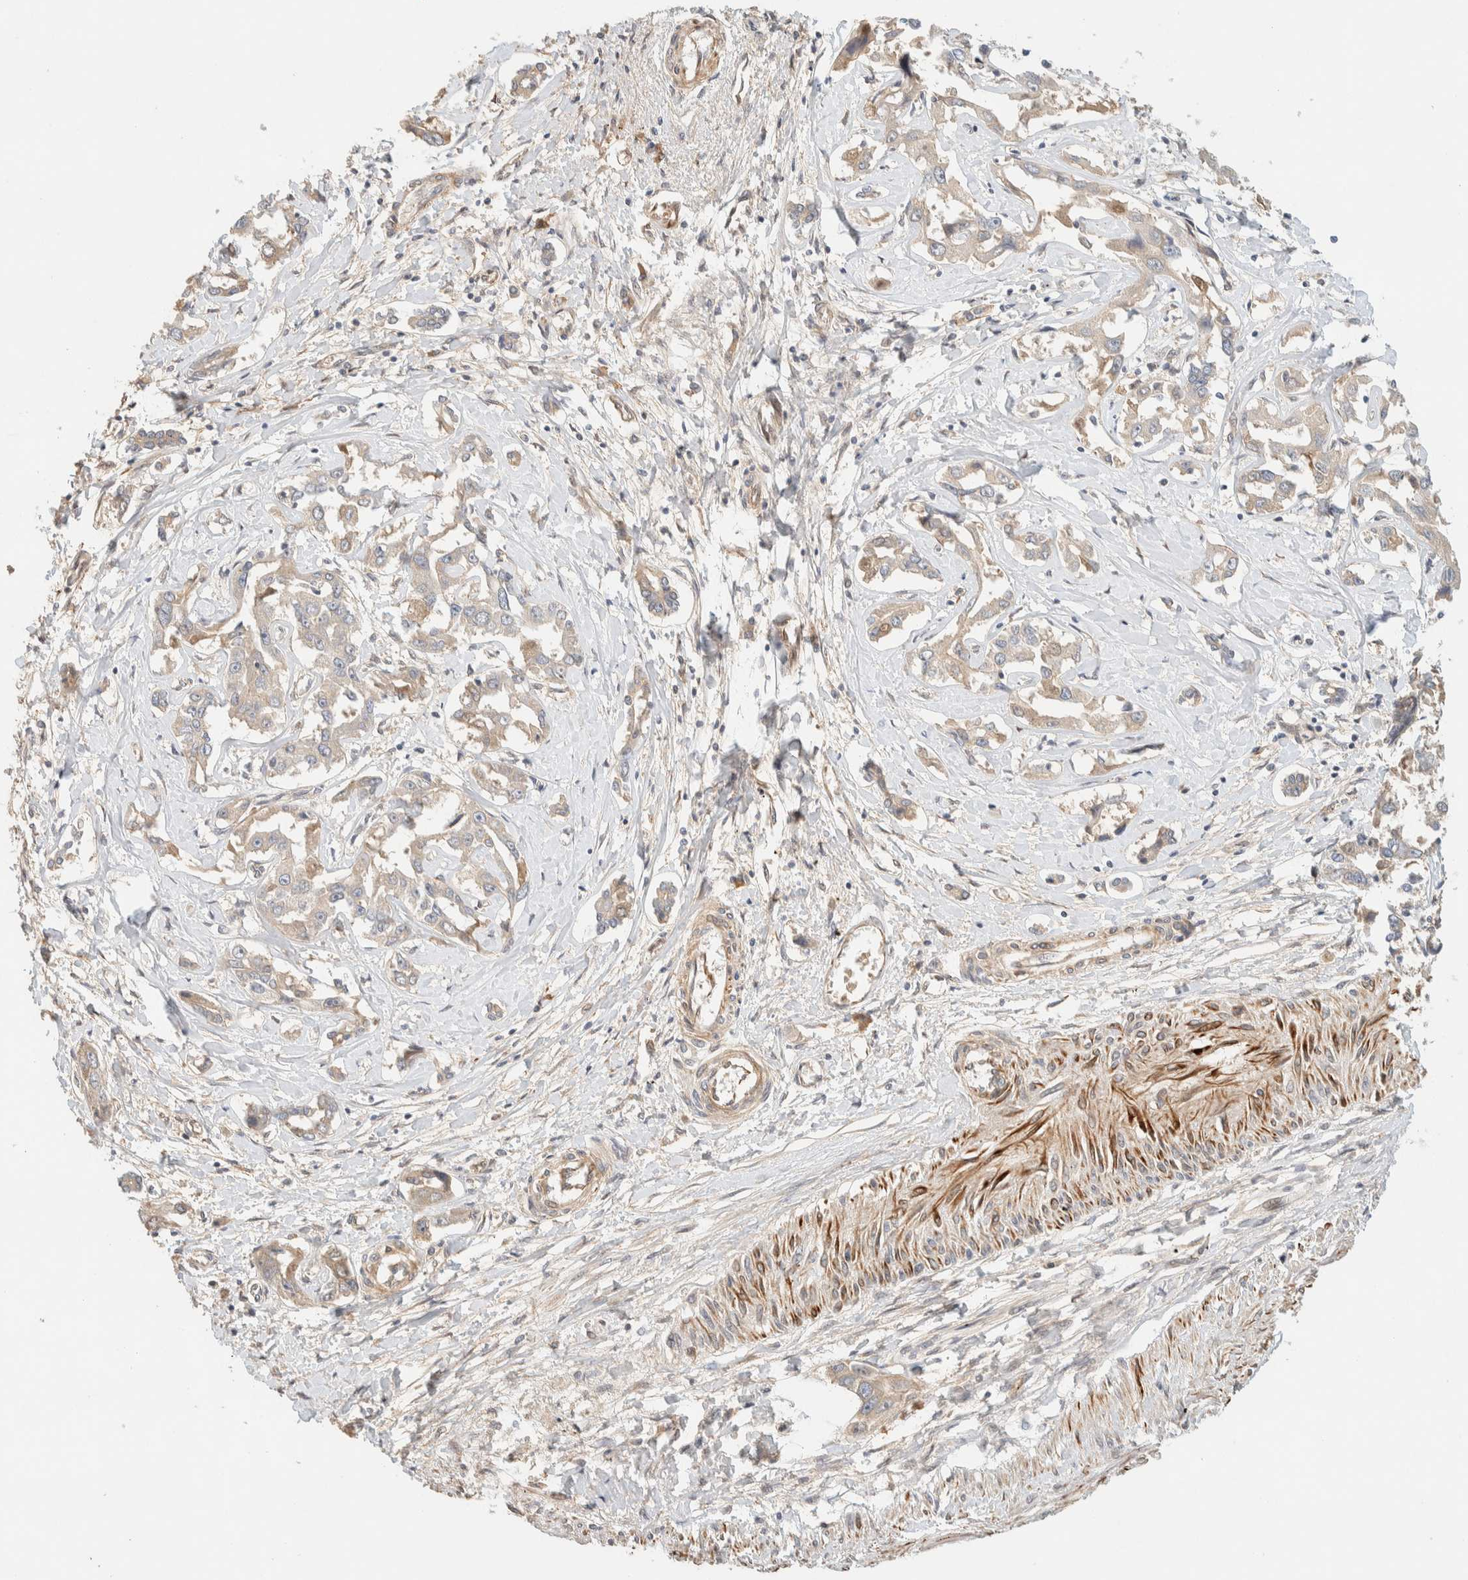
{"staining": {"intensity": "weak", "quantity": ">75%", "location": "cytoplasmic/membranous"}, "tissue": "liver cancer", "cell_type": "Tumor cells", "image_type": "cancer", "snomed": [{"axis": "morphology", "description": "Cholangiocarcinoma"}, {"axis": "topography", "description": "Liver"}], "caption": "DAB (3,3'-diaminobenzidine) immunohistochemical staining of human liver cancer exhibits weak cytoplasmic/membranous protein positivity in about >75% of tumor cells.", "gene": "FAT1", "patient": {"sex": "male", "age": 59}}